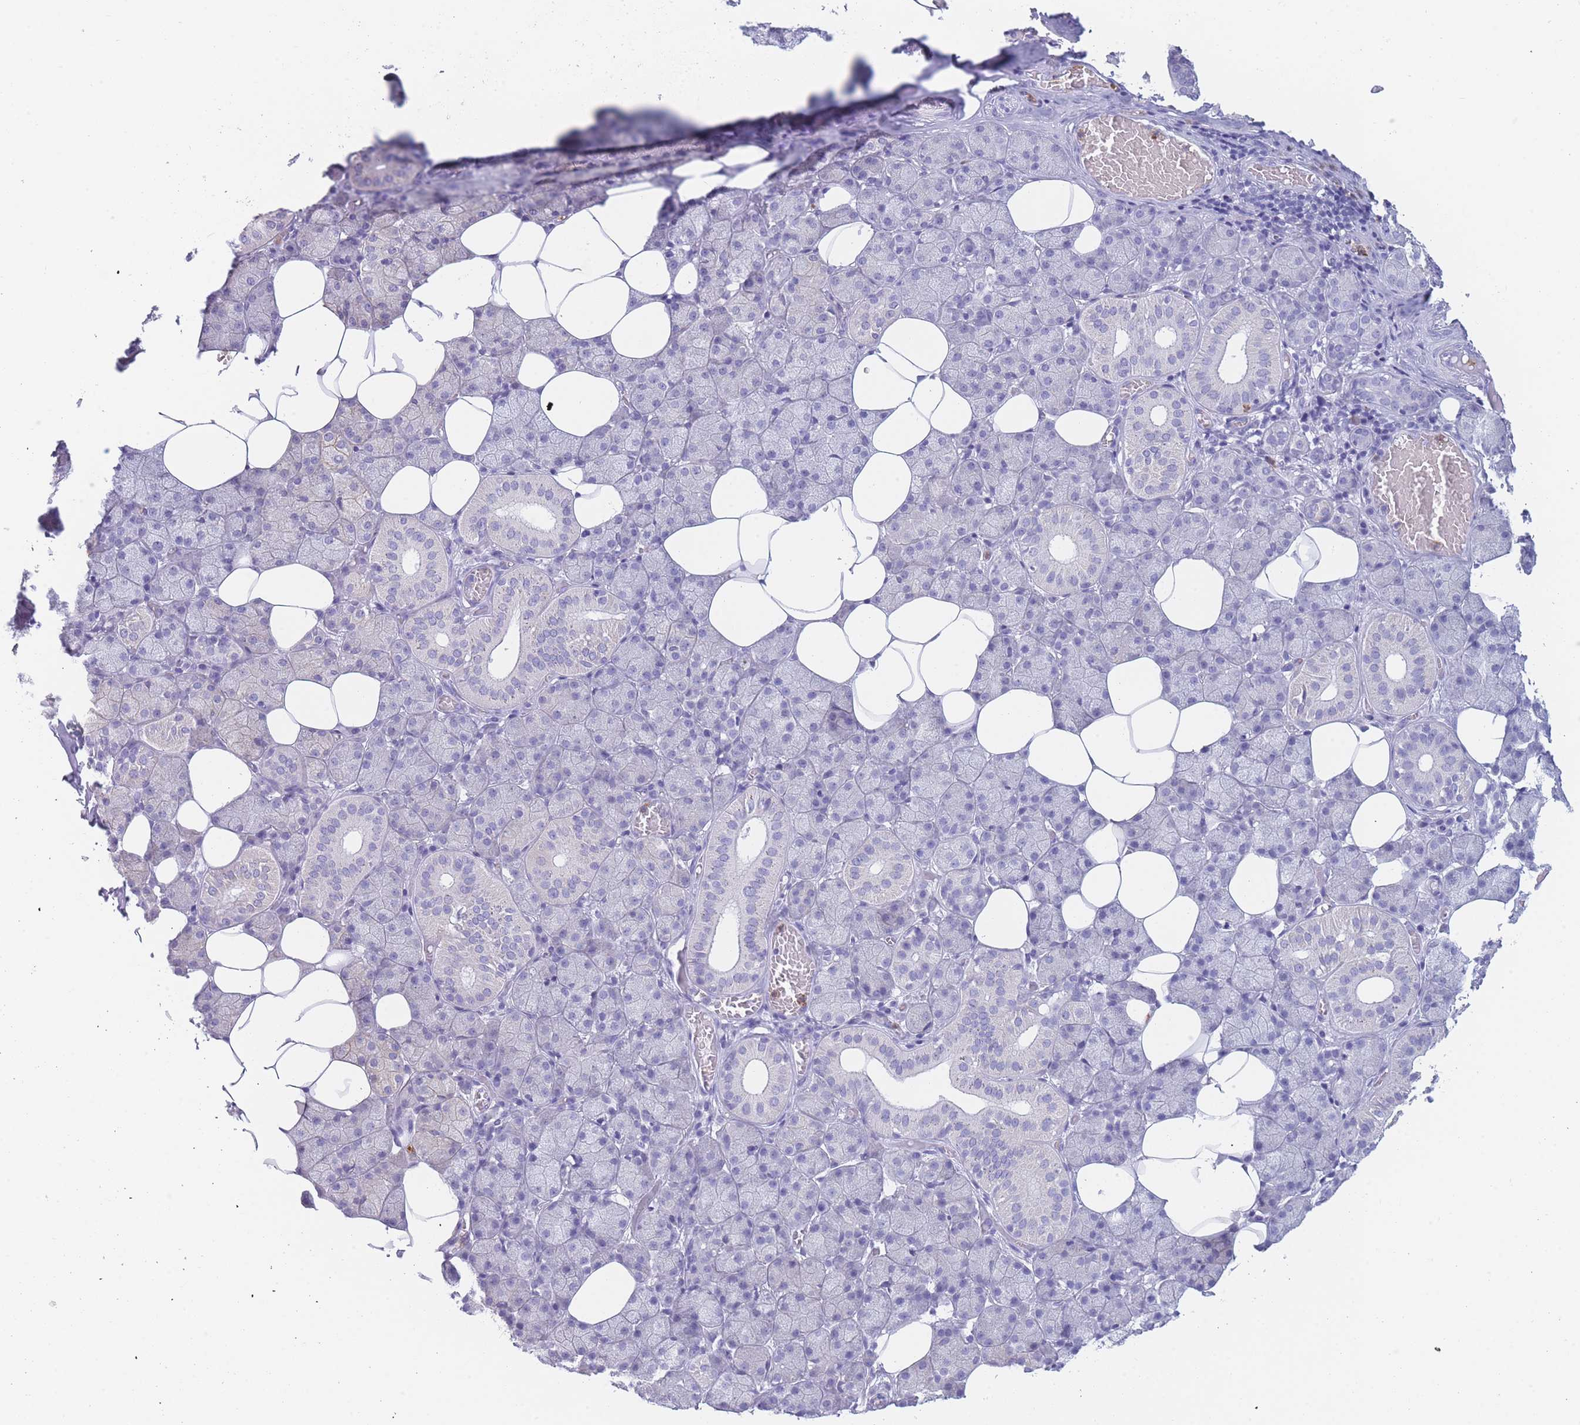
{"staining": {"intensity": "moderate", "quantity": "<25%", "location": "cytoplasmic/membranous"}, "tissue": "salivary gland", "cell_type": "Glandular cells", "image_type": "normal", "snomed": [{"axis": "morphology", "description": "Normal tissue, NOS"}, {"axis": "topography", "description": "Salivary gland"}], "caption": "High-magnification brightfield microscopy of benign salivary gland stained with DAB (3,3'-diaminobenzidine) (brown) and counterstained with hematoxylin (blue). glandular cells exhibit moderate cytoplasmic/membranous expression is present in about<25% of cells. (IHC, brightfield microscopy, high magnification).", "gene": "ZNF627", "patient": {"sex": "female", "age": 33}}